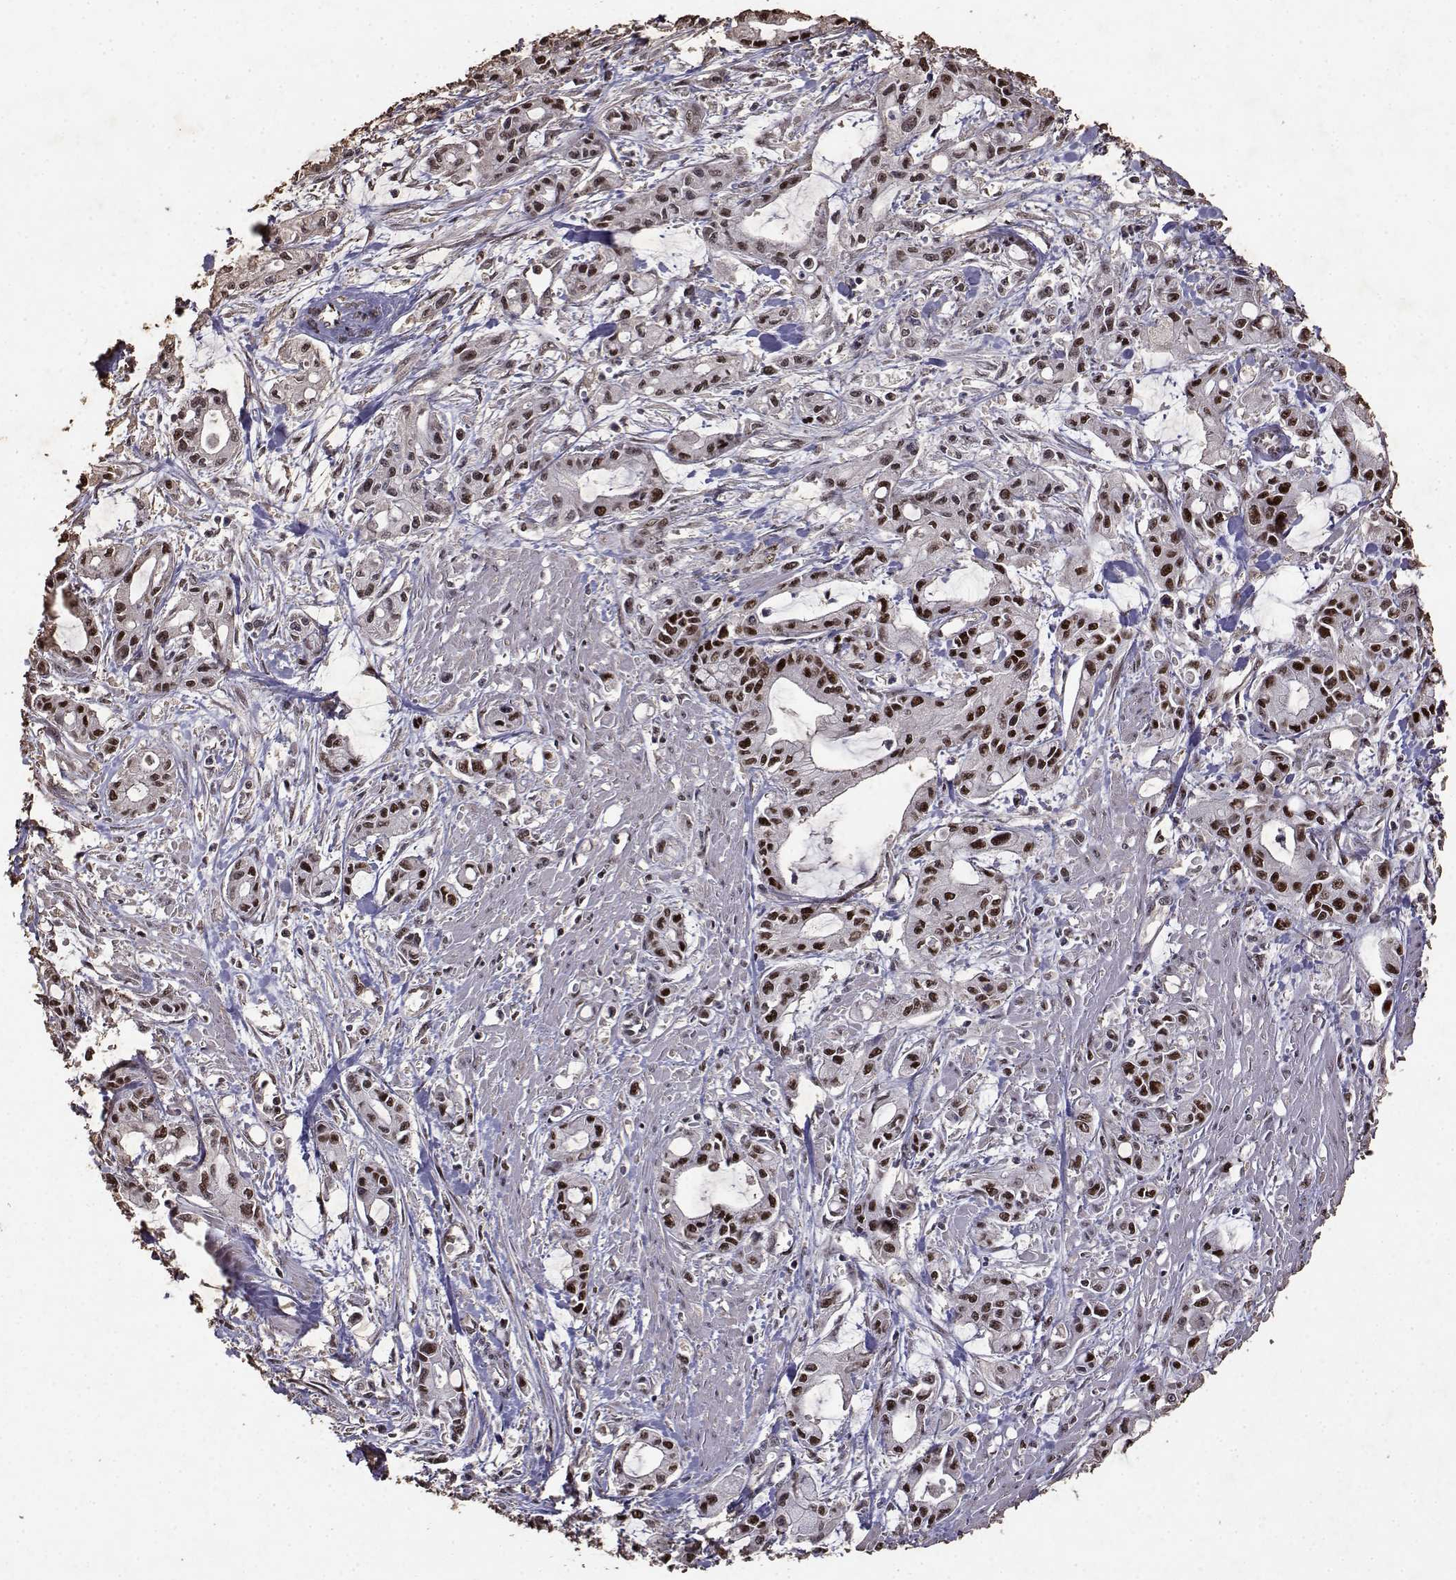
{"staining": {"intensity": "strong", "quantity": ">75%", "location": "nuclear"}, "tissue": "pancreatic cancer", "cell_type": "Tumor cells", "image_type": "cancer", "snomed": [{"axis": "morphology", "description": "Adenocarcinoma, NOS"}, {"axis": "topography", "description": "Pancreas"}], "caption": "Human adenocarcinoma (pancreatic) stained with a protein marker reveals strong staining in tumor cells.", "gene": "TOE1", "patient": {"sex": "male", "age": 48}}